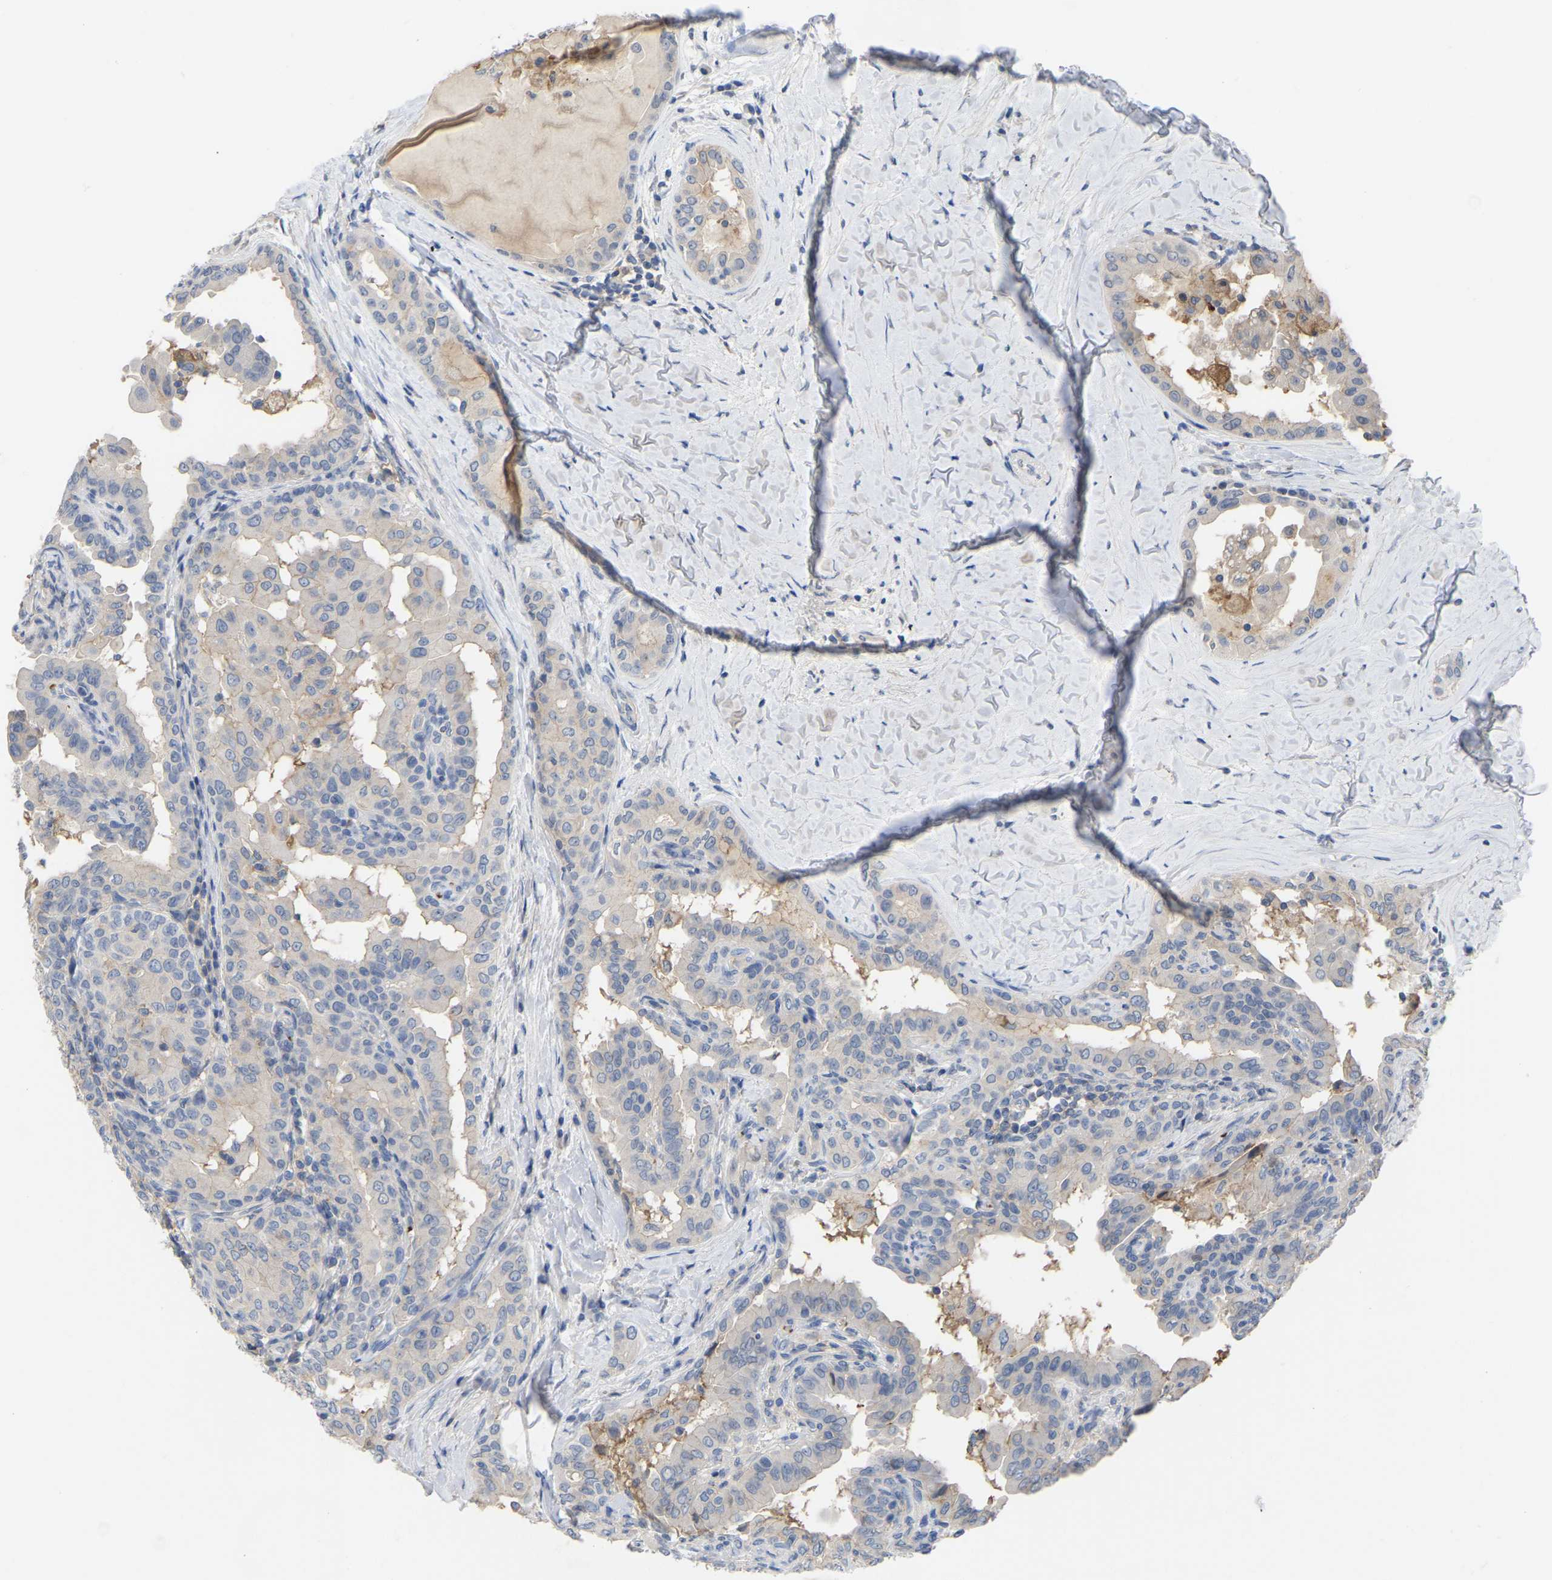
{"staining": {"intensity": "negative", "quantity": "none", "location": "none"}, "tissue": "thyroid cancer", "cell_type": "Tumor cells", "image_type": "cancer", "snomed": [{"axis": "morphology", "description": "Papillary adenocarcinoma, NOS"}, {"axis": "topography", "description": "Thyroid gland"}], "caption": "Immunohistochemistry (IHC) image of human thyroid papillary adenocarcinoma stained for a protein (brown), which displays no staining in tumor cells.", "gene": "ZNF449", "patient": {"sex": "male", "age": 33}}